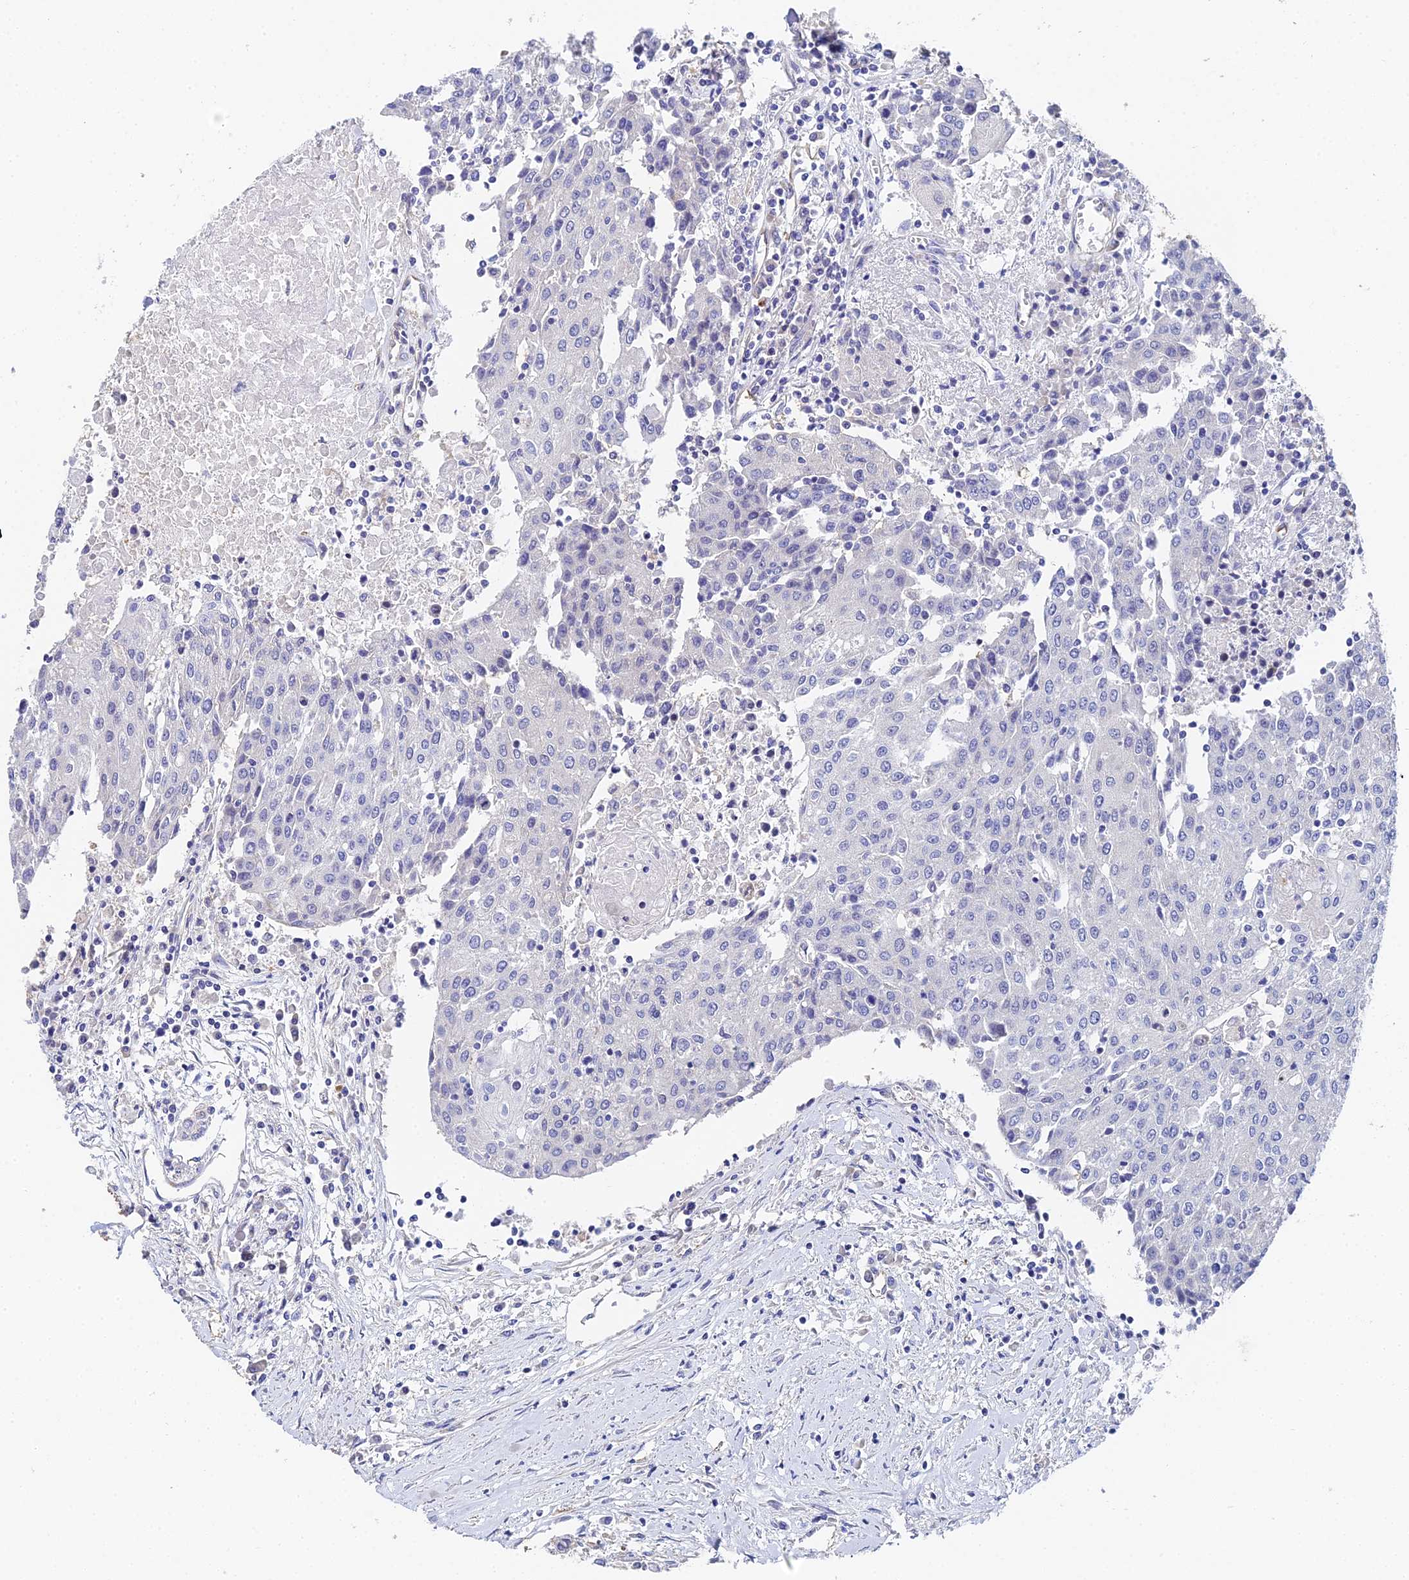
{"staining": {"intensity": "negative", "quantity": "none", "location": "none"}, "tissue": "urothelial cancer", "cell_type": "Tumor cells", "image_type": "cancer", "snomed": [{"axis": "morphology", "description": "Urothelial carcinoma, High grade"}, {"axis": "topography", "description": "Urinary bladder"}], "caption": "An immunohistochemistry (IHC) photomicrograph of high-grade urothelial carcinoma is shown. There is no staining in tumor cells of high-grade urothelial carcinoma.", "gene": "ENSG00000268674", "patient": {"sex": "female", "age": 85}}